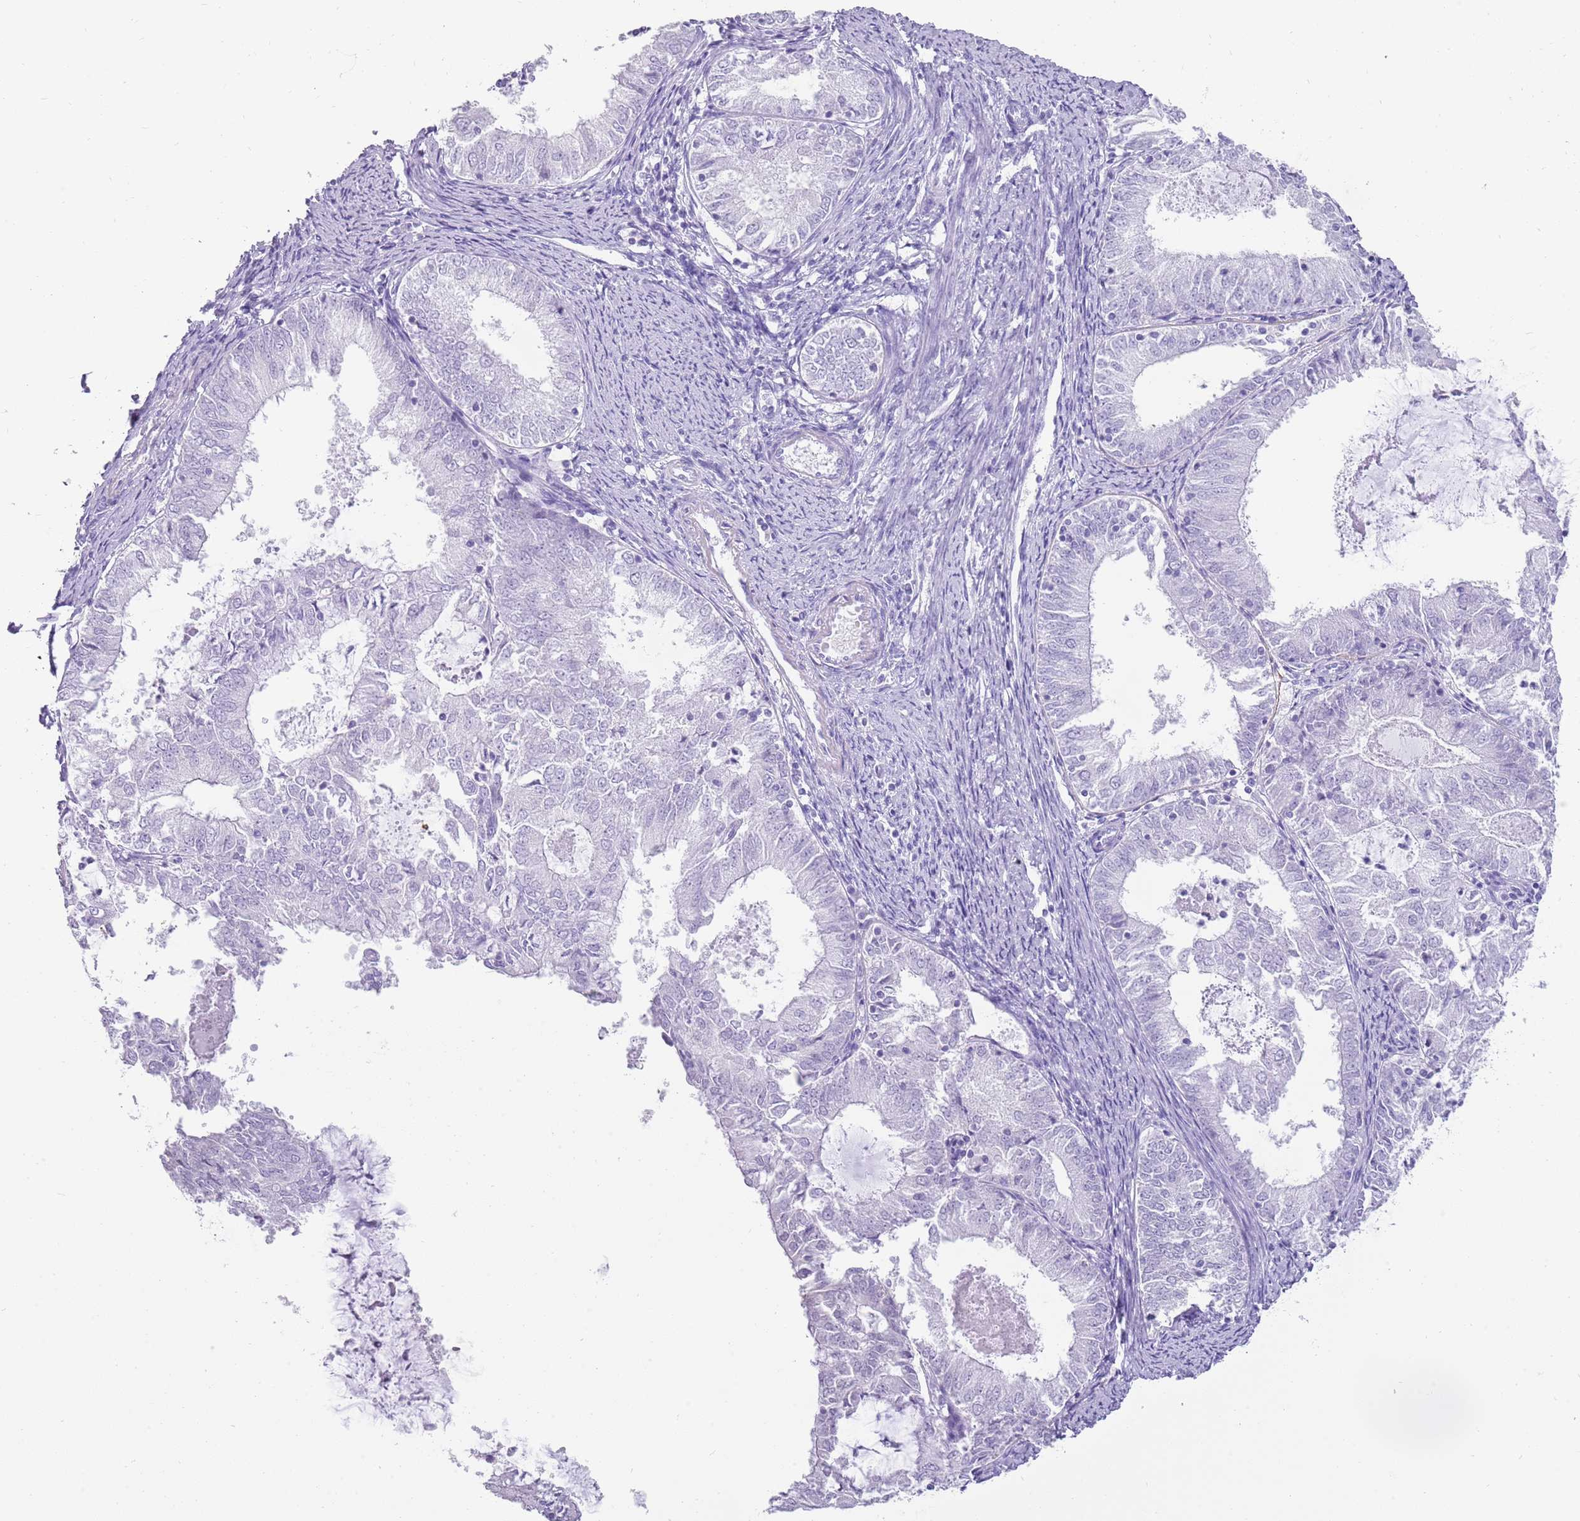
{"staining": {"intensity": "negative", "quantity": "none", "location": "none"}, "tissue": "endometrial cancer", "cell_type": "Tumor cells", "image_type": "cancer", "snomed": [{"axis": "morphology", "description": "Adenocarcinoma, NOS"}, {"axis": "topography", "description": "Endometrium"}], "caption": "Endometrial adenocarcinoma was stained to show a protein in brown. There is no significant expression in tumor cells.", "gene": "NBPF3", "patient": {"sex": "female", "age": 57}}